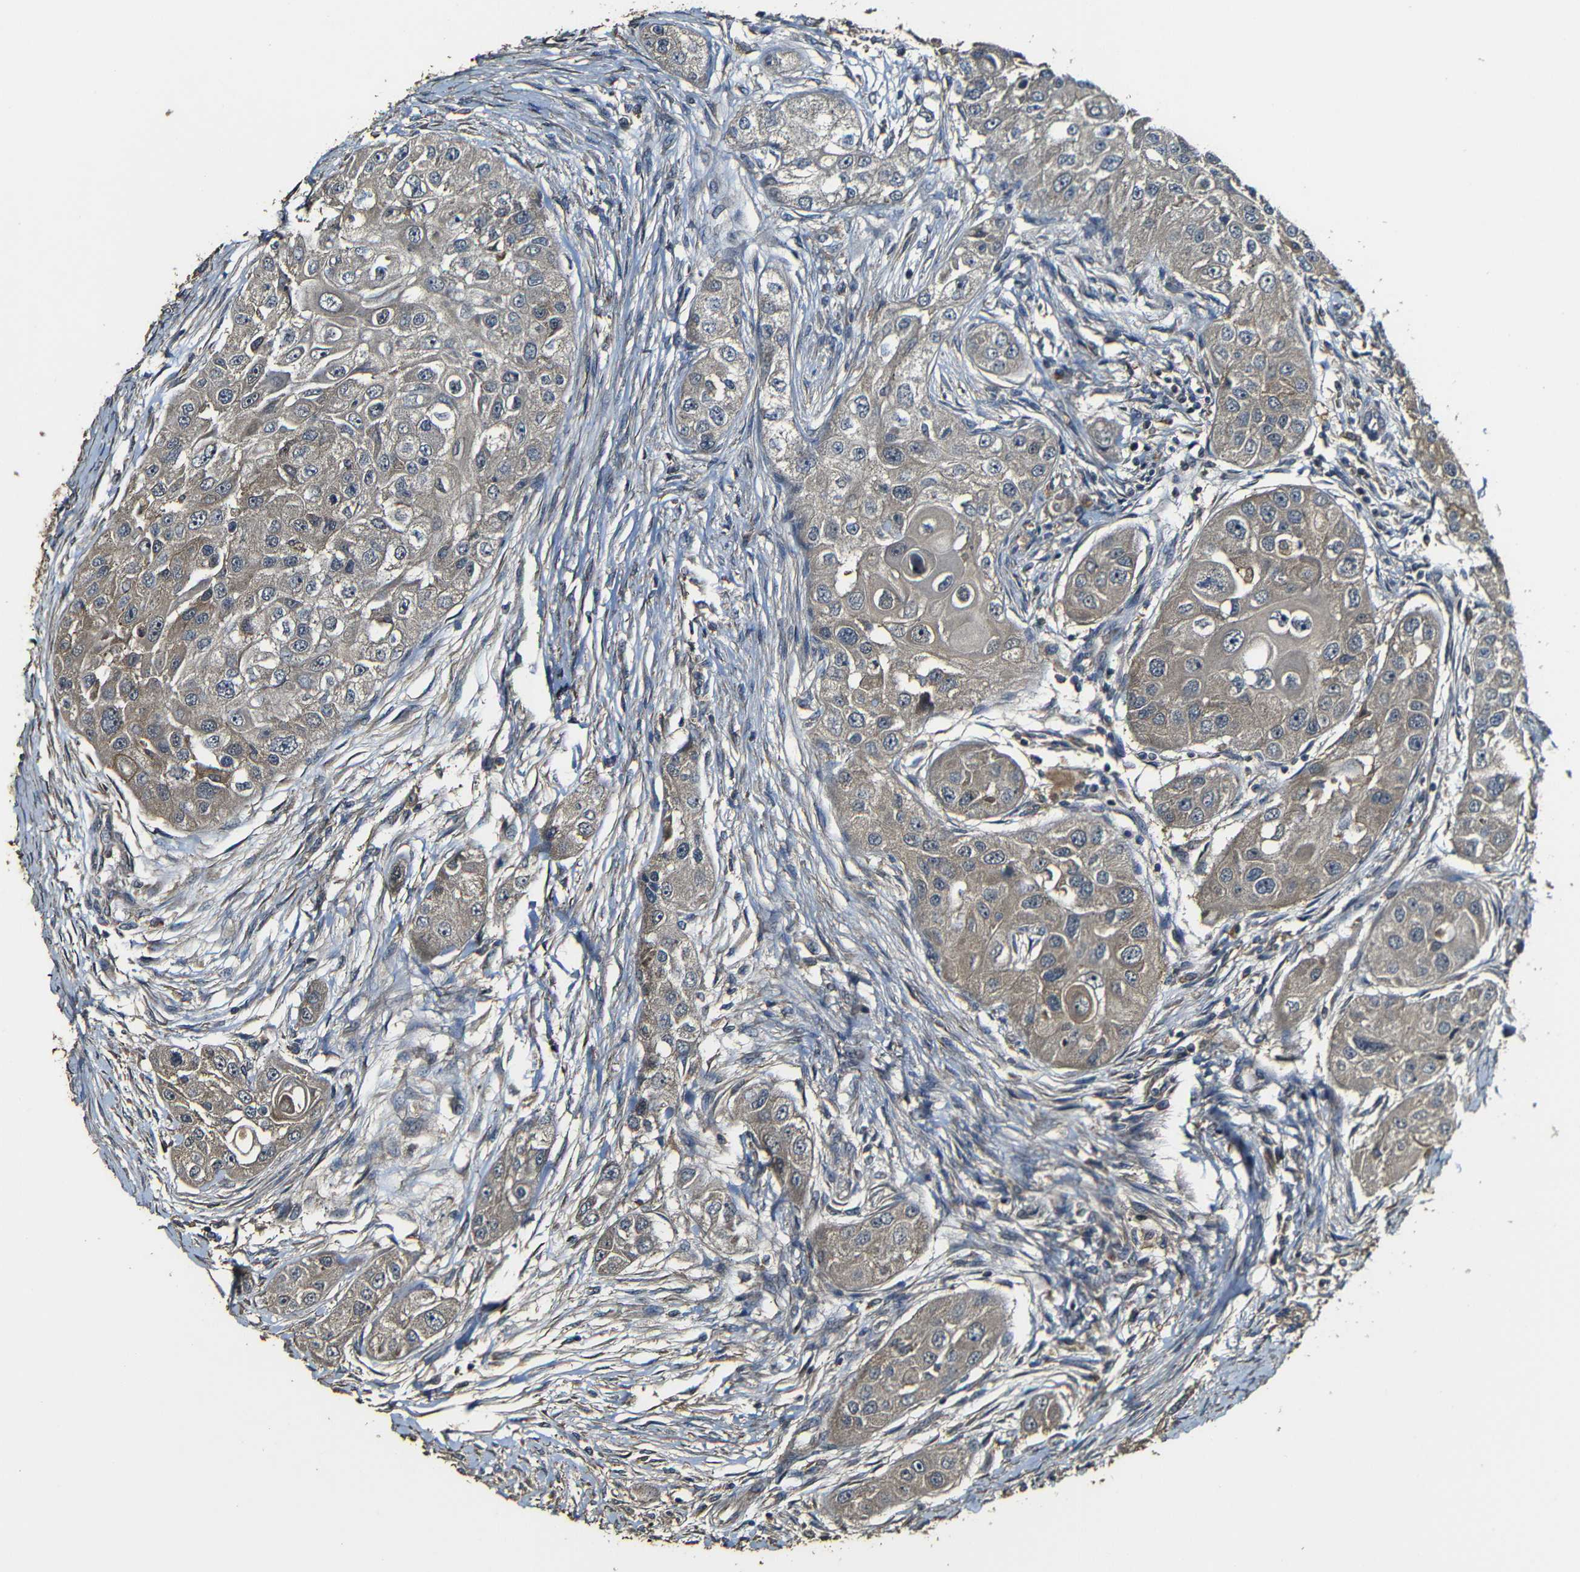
{"staining": {"intensity": "moderate", "quantity": ">75%", "location": "cytoplasmic/membranous"}, "tissue": "head and neck cancer", "cell_type": "Tumor cells", "image_type": "cancer", "snomed": [{"axis": "morphology", "description": "Normal tissue, NOS"}, {"axis": "morphology", "description": "Squamous cell carcinoma, NOS"}, {"axis": "topography", "description": "Skeletal muscle"}, {"axis": "topography", "description": "Head-Neck"}], "caption": "Head and neck squamous cell carcinoma was stained to show a protein in brown. There is medium levels of moderate cytoplasmic/membranous staining in about >75% of tumor cells.", "gene": "CASP8", "patient": {"sex": "male", "age": 51}}